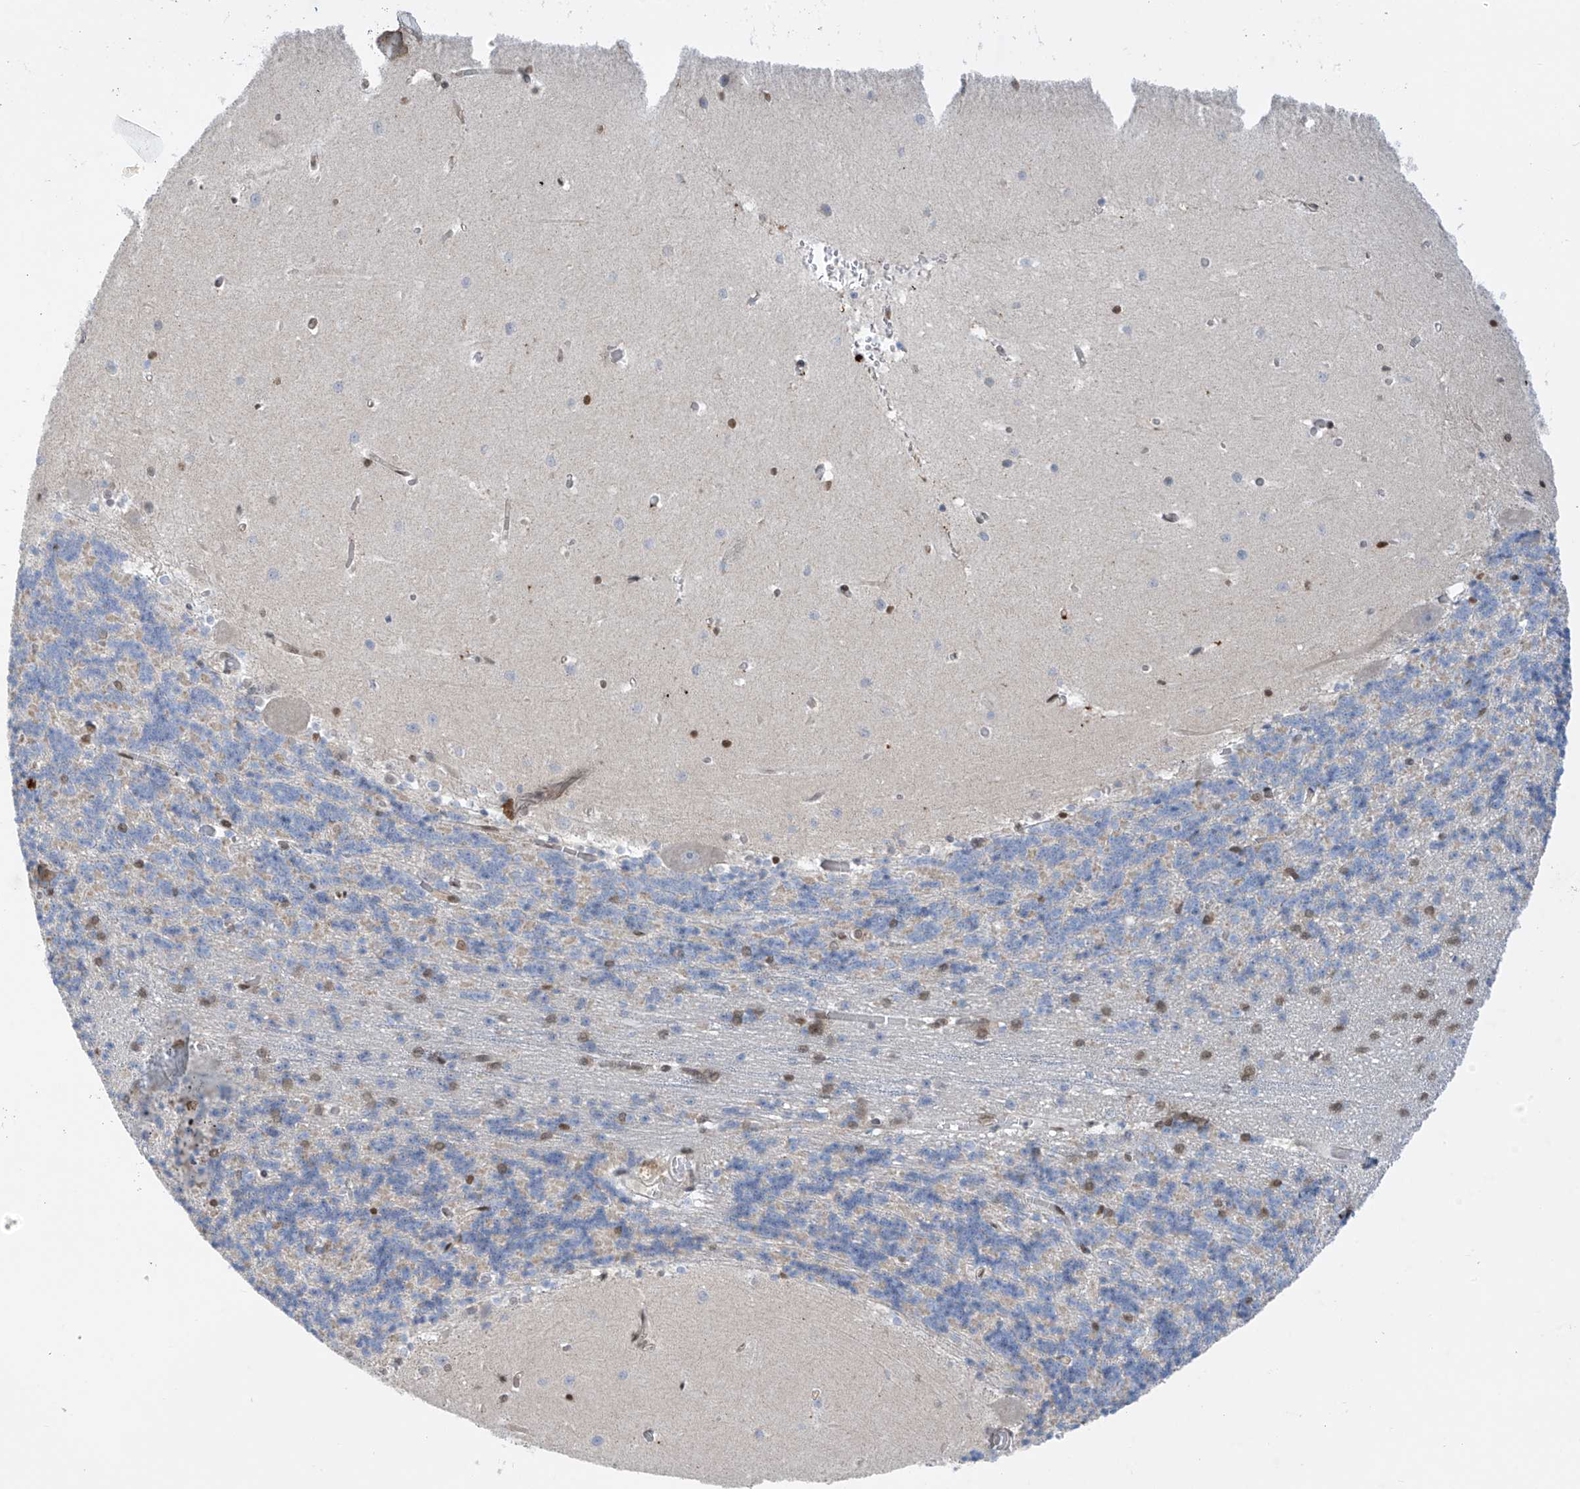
{"staining": {"intensity": "negative", "quantity": "none", "location": "none"}, "tissue": "cerebellum", "cell_type": "Cells in granular layer", "image_type": "normal", "snomed": [{"axis": "morphology", "description": "Normal tissue, NOS"}, {"axis": "topography", "description": "Cerebellum"}], "caption": "Immunohistochemistry (IHC) image of unremarkable cerebellum: cerebellum stained with DAB (3,3'-diaminobenzidine) displays no significant protein expression in cells in granular layer.", "gene": "PM20D2", "patient": {"sex": "male", "age": 37}}